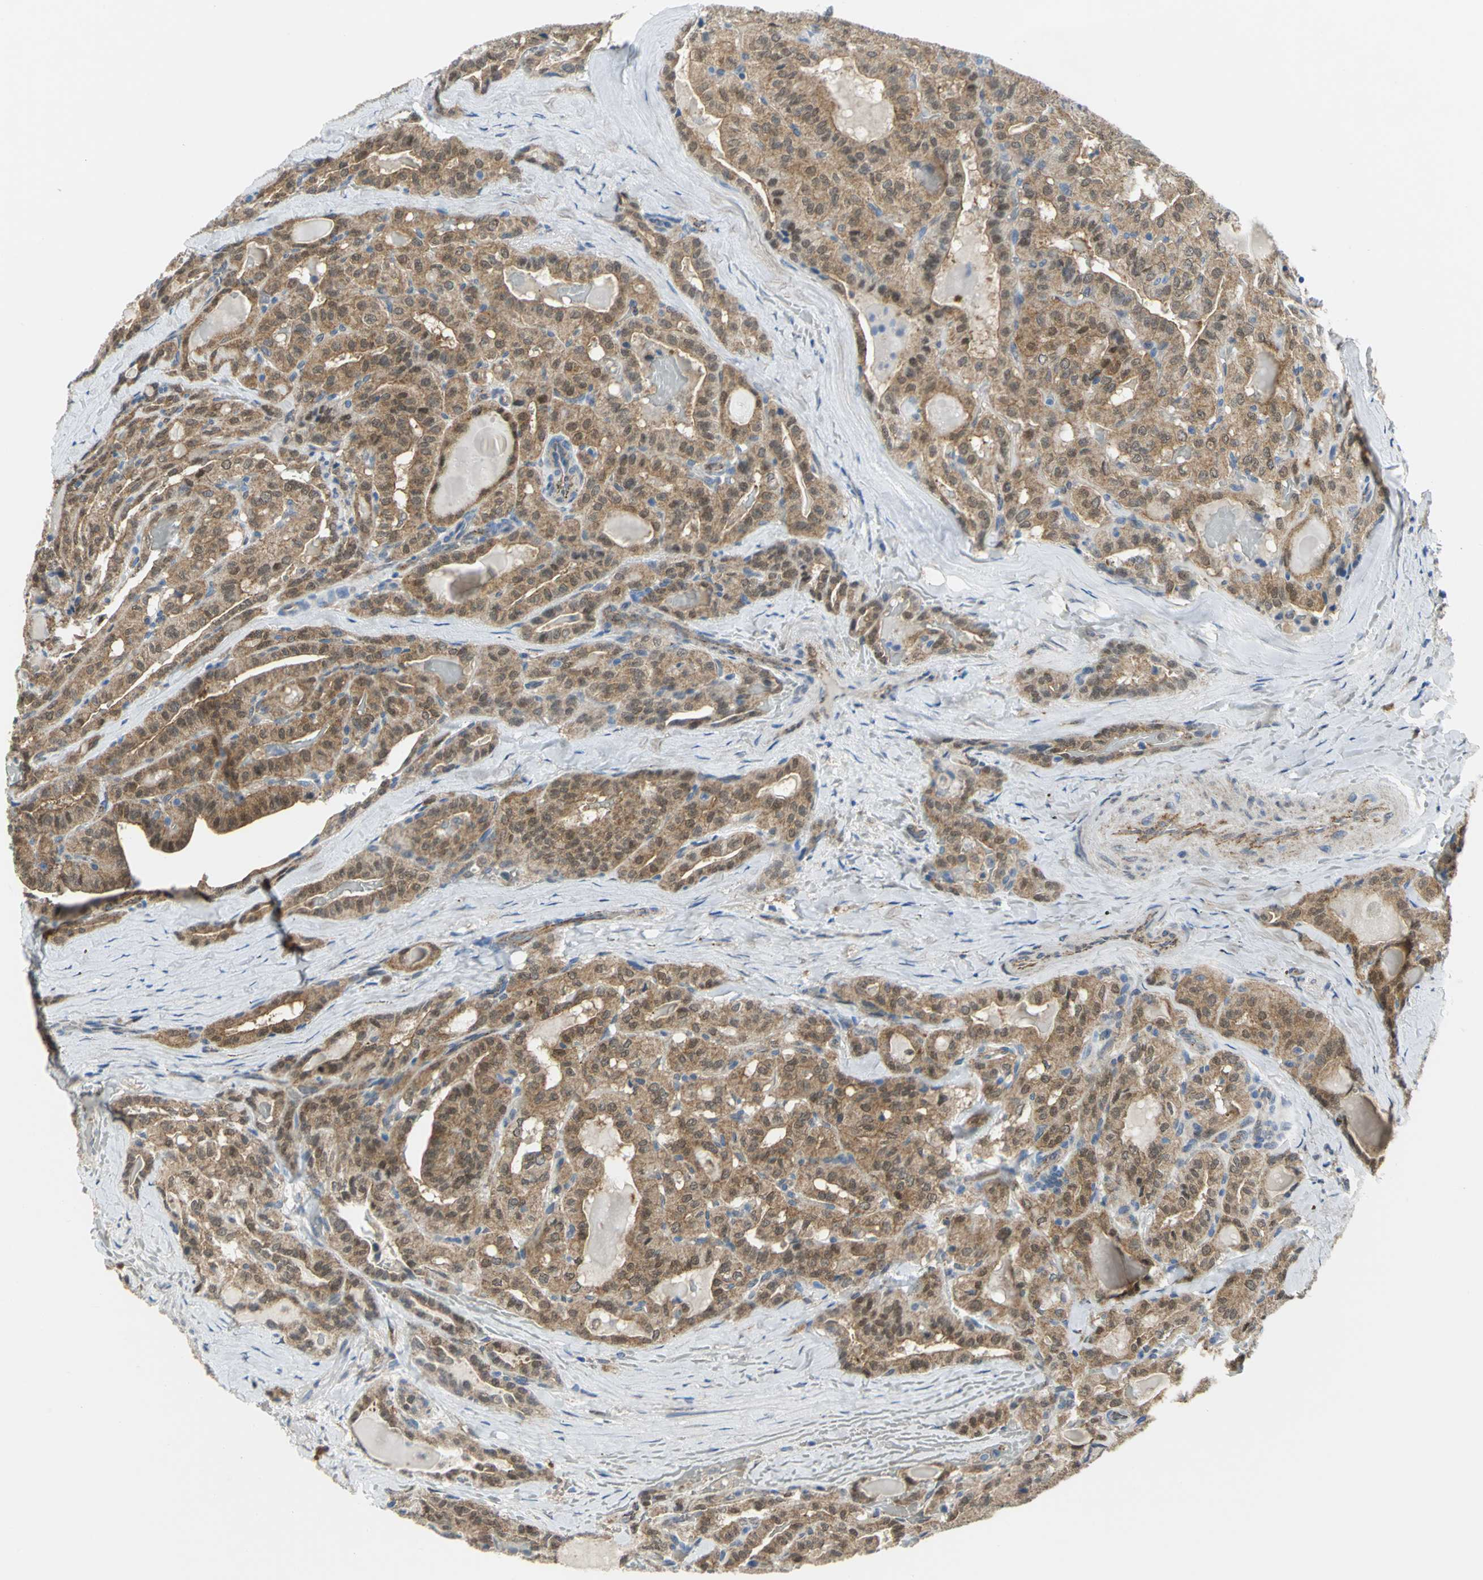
{"staining": {"intensity": "moderate", "quantity": ">75%", "location": "cytoplasmic/membranous"}, "tissue": "thyroid cancer", "cell_type": "Tumor cells", "image_type": "cancer", "snomed": [{"axis": "morphology", "description": "Papillary adenocarcinoma, NOS"}, {"axis": "topography", "description": "Thyroid gland"}], "caption": "Immunohistochemical staining of human thyroid cancer (papillary adenocarcinoma) reveals medium levels of moderate cytoplasmic/membranous positivity in about >75% of tumor cells.", "gene": "PGM3", "patient": {"sex": "male", "age": 77}}